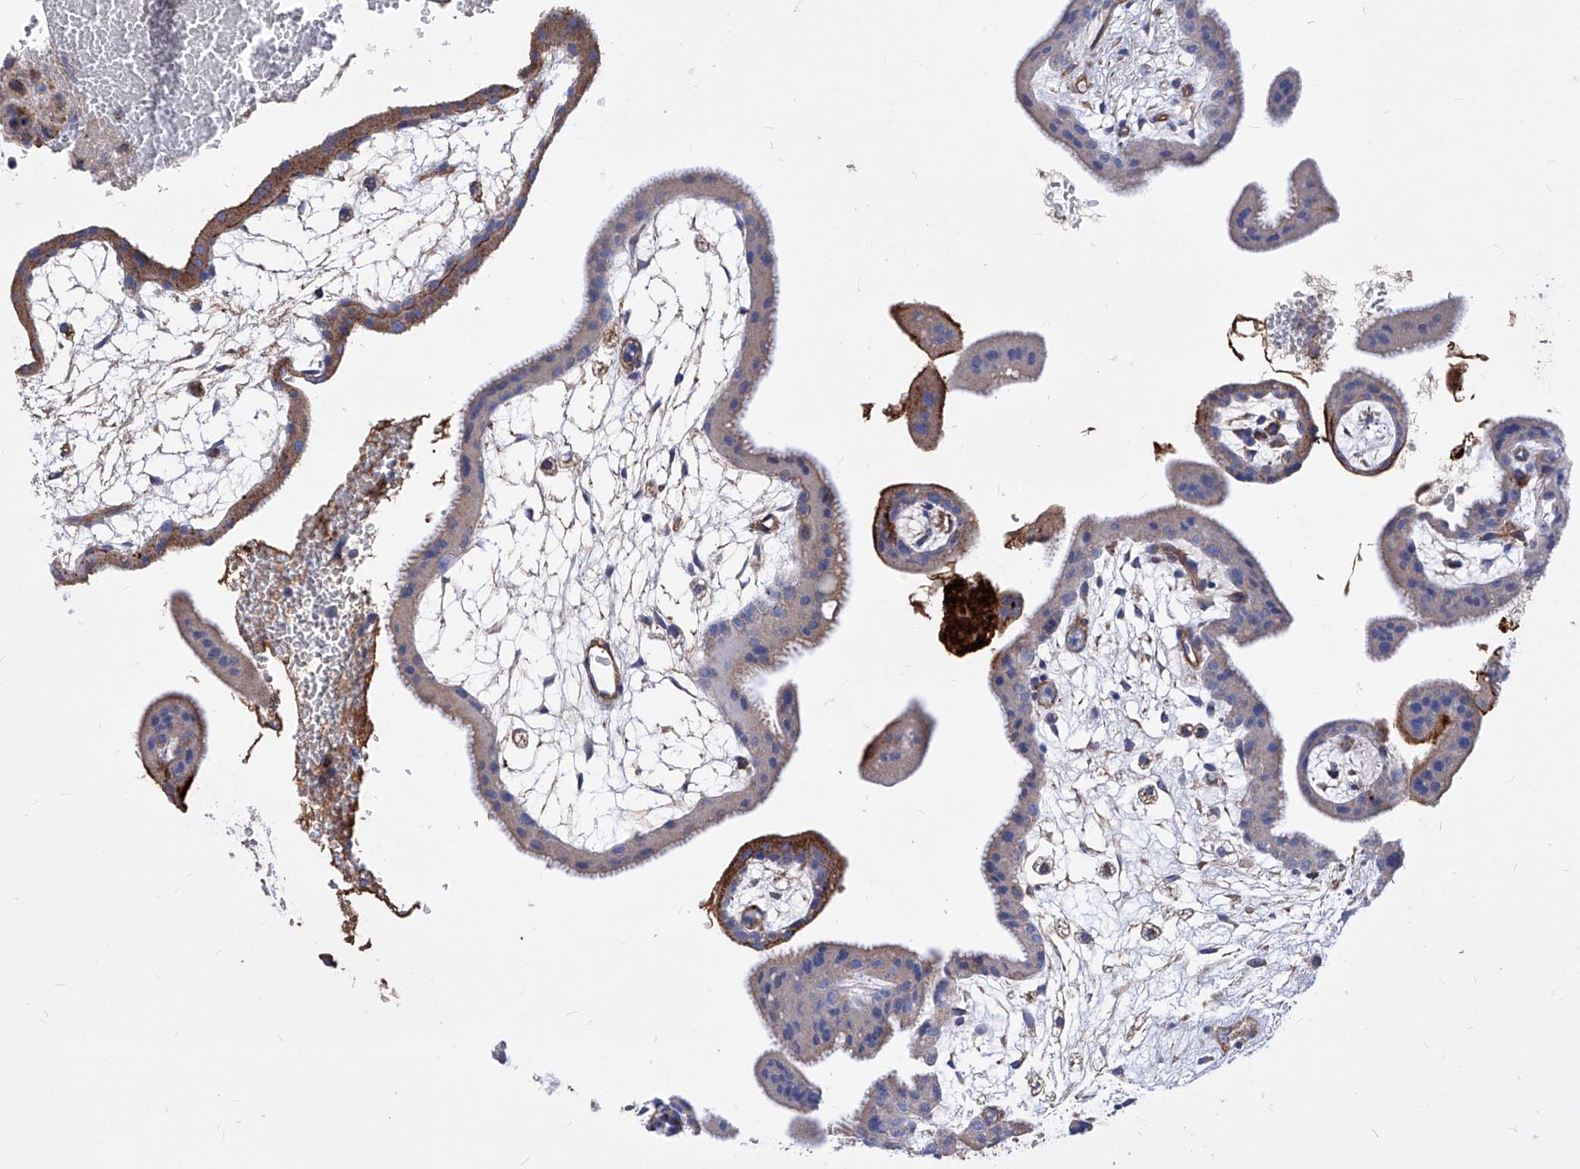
{"staining": {"intensity": "moderate", "quantity": ">75%", "location": "cytoplasmic/membranous"}, "tissue": "placenta", "cell_type": "Decidual cells", "image_type": "normal", "snomed": [{"axis": "morphology", "description": "Normal tissue, NOS"}, {"axis": "topography", "description": "Placenta"}], "caption": "Immunohistochemistry image of normal placenta stained for a protein (brown), which demonstrates medium levels of moderate cytoplasmic/membranous staining in about >75% of decidual cells.", "gene": "HRNR", "patient": {"sex": "female", "age": 35}}